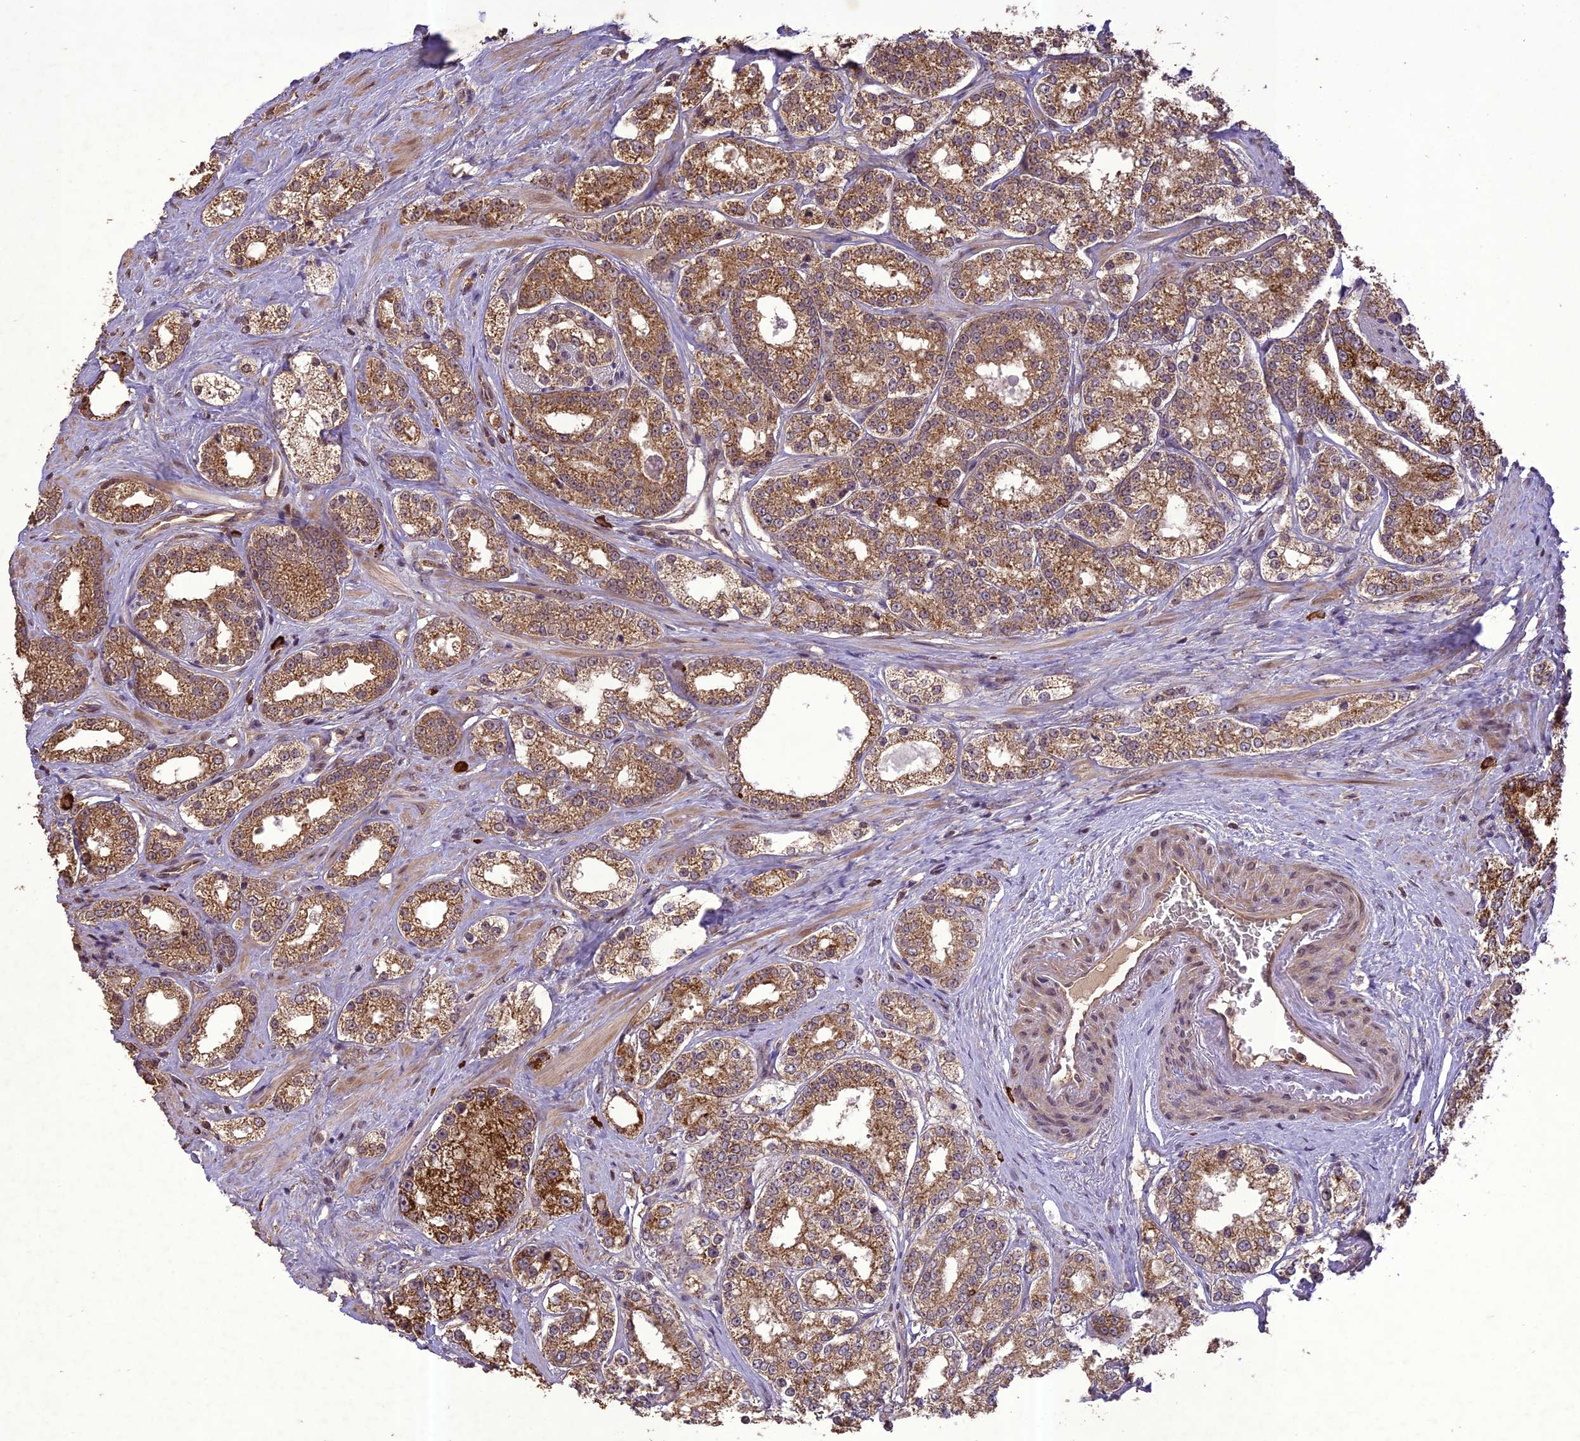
{"staining": {"intensity": "moderate", "quantity": ">75%", "location": "cytoplasmic/membranous"}, "tissue": "prostate cancer", "cell_type": "Tumor cells", "image_type": "cancer", "snomed": [{"axis": "morphology", "description": "Normal tissue, NOS"}, {"axis": "morphology", "description": "Adenocarcinoma, High grade"}, {"axis": "topography", "description": "Prostate"}], "caption": "This micrograph shows immunohistochemistry (IHC) staining of prostate cancer, with medium moderate cytoplasmic/membranous expression in about >75% of tumor cells.", "gene": "TIGD7", "patient": {"sex": "male", "age": 83}}